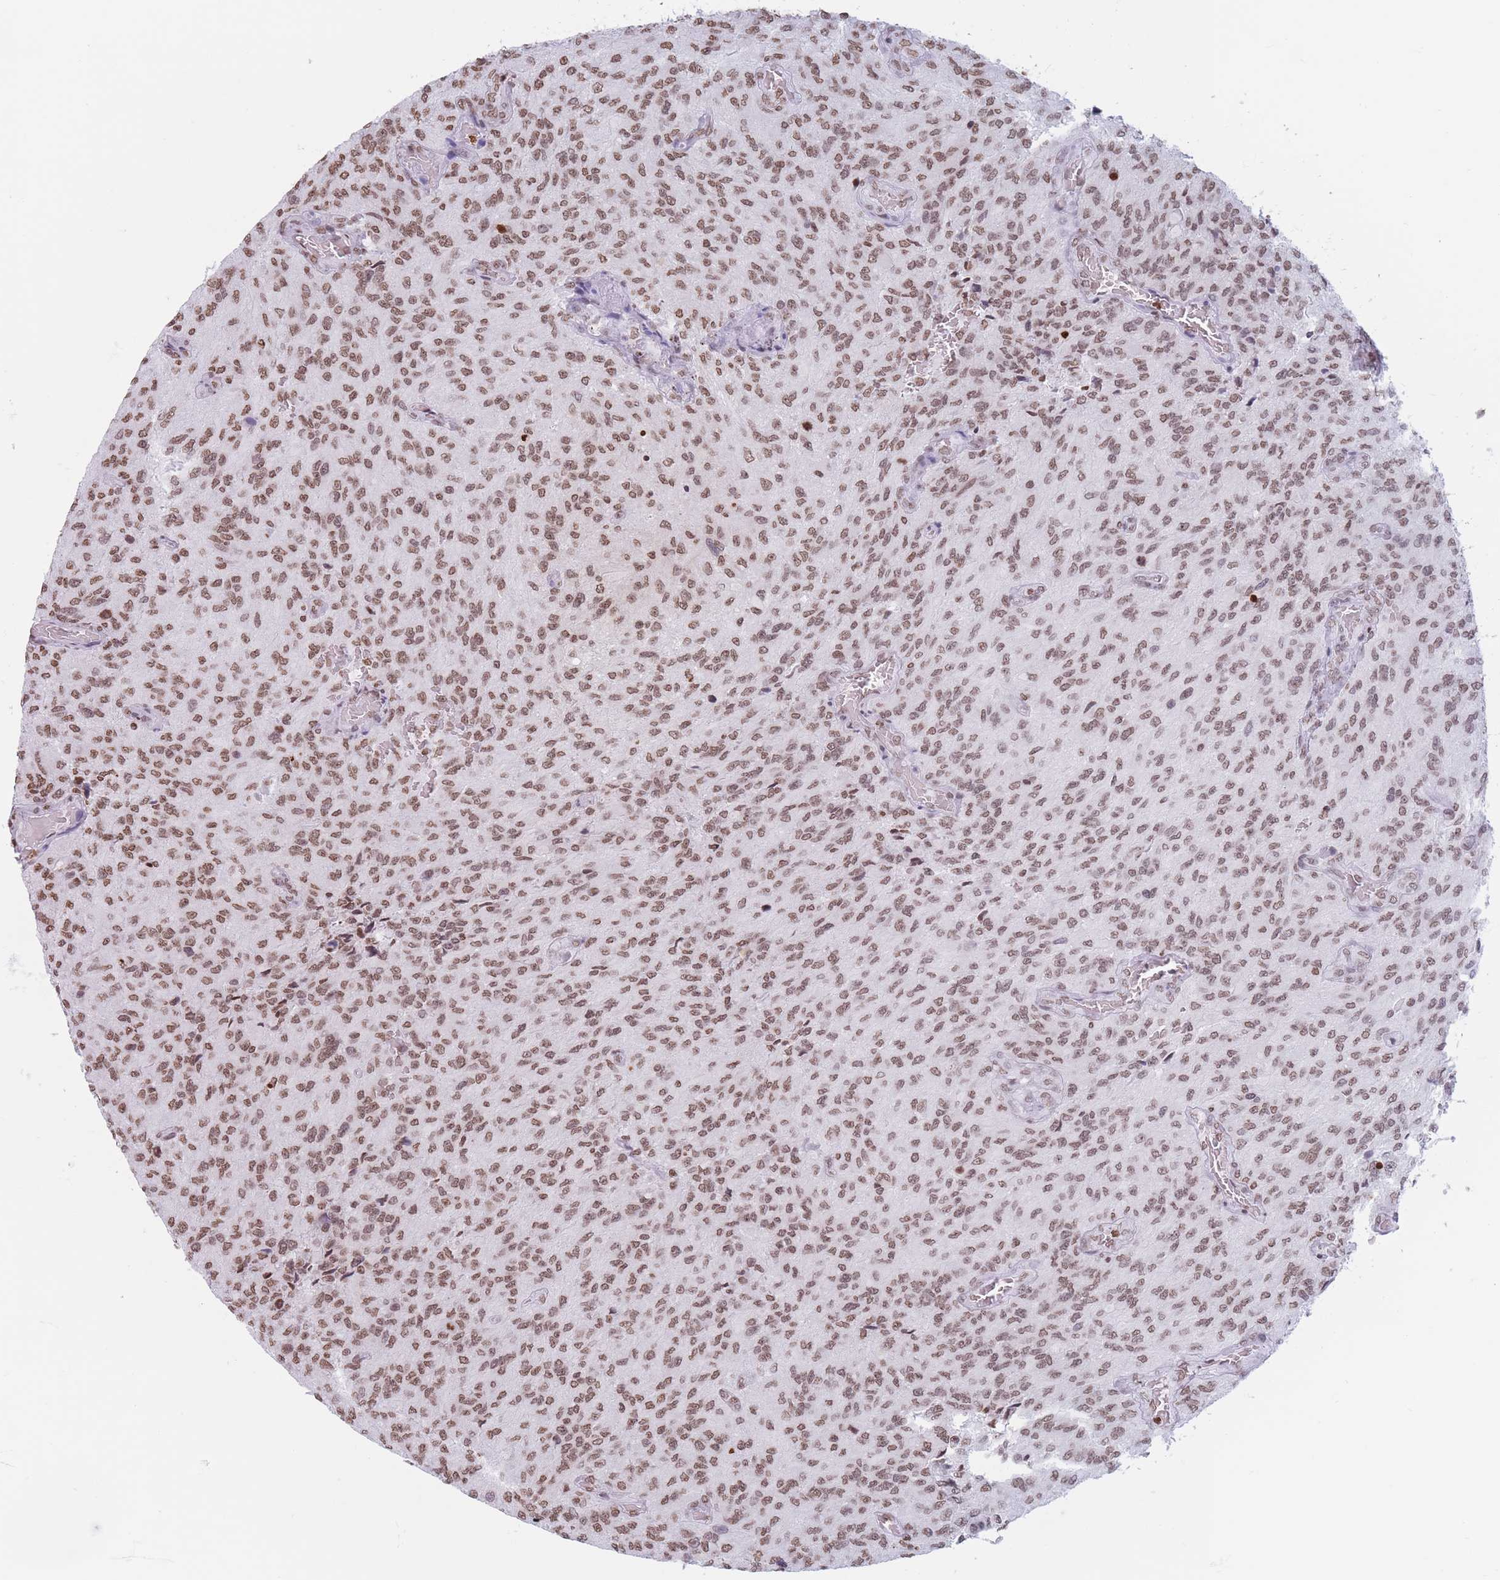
{"staining": {"intensity": "moderate", "quantity": ">75%", "location": "nuclear"}, "tissue": "glioma", "cell_type": "Tumor cells", "image_type": "cancer", "snomed": [{"axis": "morphology", "description": "Normal tissue, NOS"}, {"axis": "morphology", "description": "Glioma, malignant, High grade"}, {"axis": "topography", "description": "Cerebral cortex"}], "caption": "Moderate nuclear positivity for a protein is appreciated in about >75% of tumor cells of glioma using immunohistochemistry.", "gene": "RYK", "patient": {"sex": "male", "age": 56}}